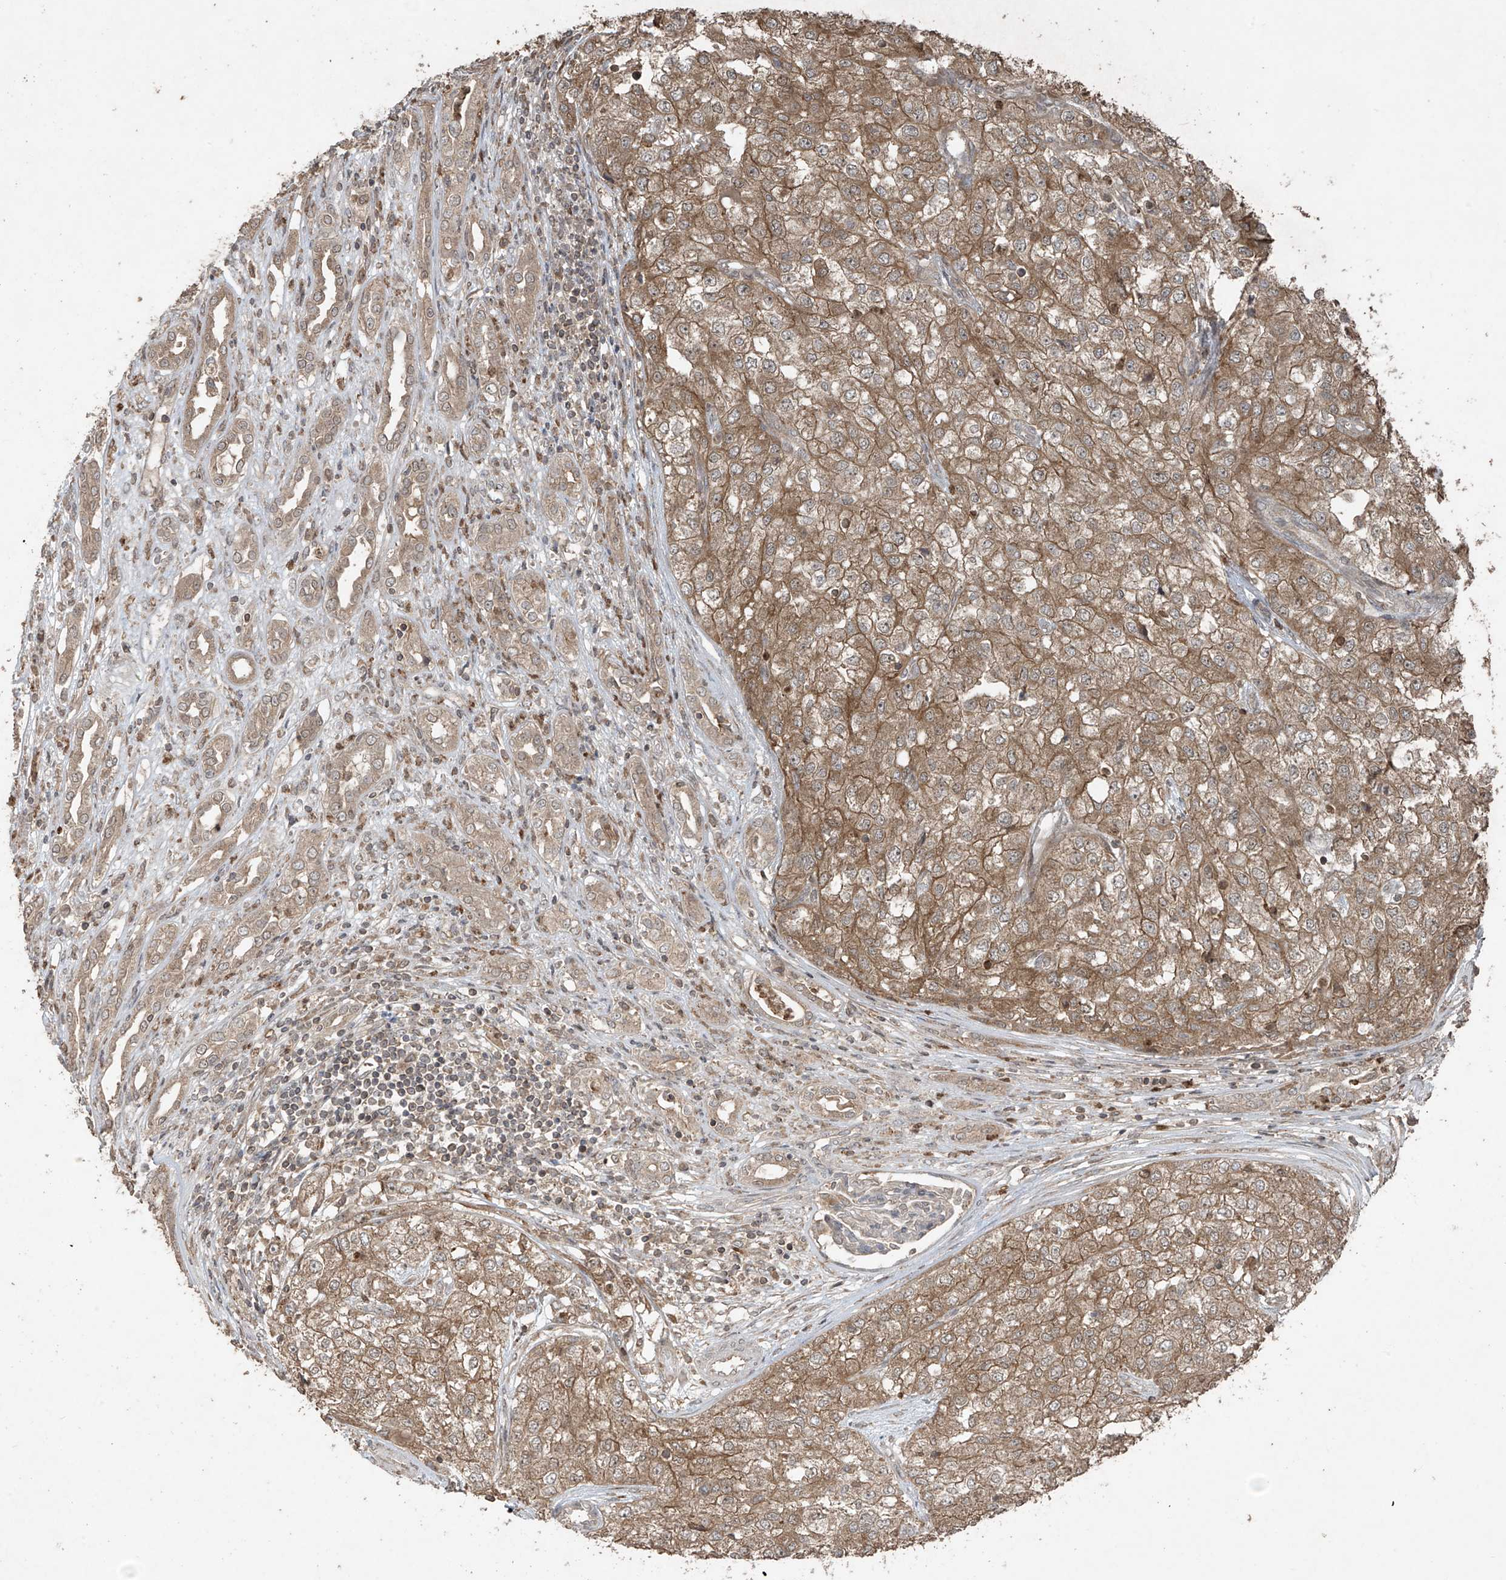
{"staining": {"intensity": "moderate", "quantity": ">75%", "location": "cytoplasmic/membranous"}, "tissue": "renal cancer", "cell_type": "Tumor cells", "image_type": "cancer", "snomed": [{"axis": "morphology", "description": "Adenocarcinoma, NOS"}, {"axis": "topography", "description": "Kidney"}], "caption": "Moderate cytoplasmic/membranous positivity for a protein is present in about >75% of tumor cells of renal adenocarcinoma using IHC.", "gene": "PGPEP1", "patient": {"sex": "female", "age": 54}}